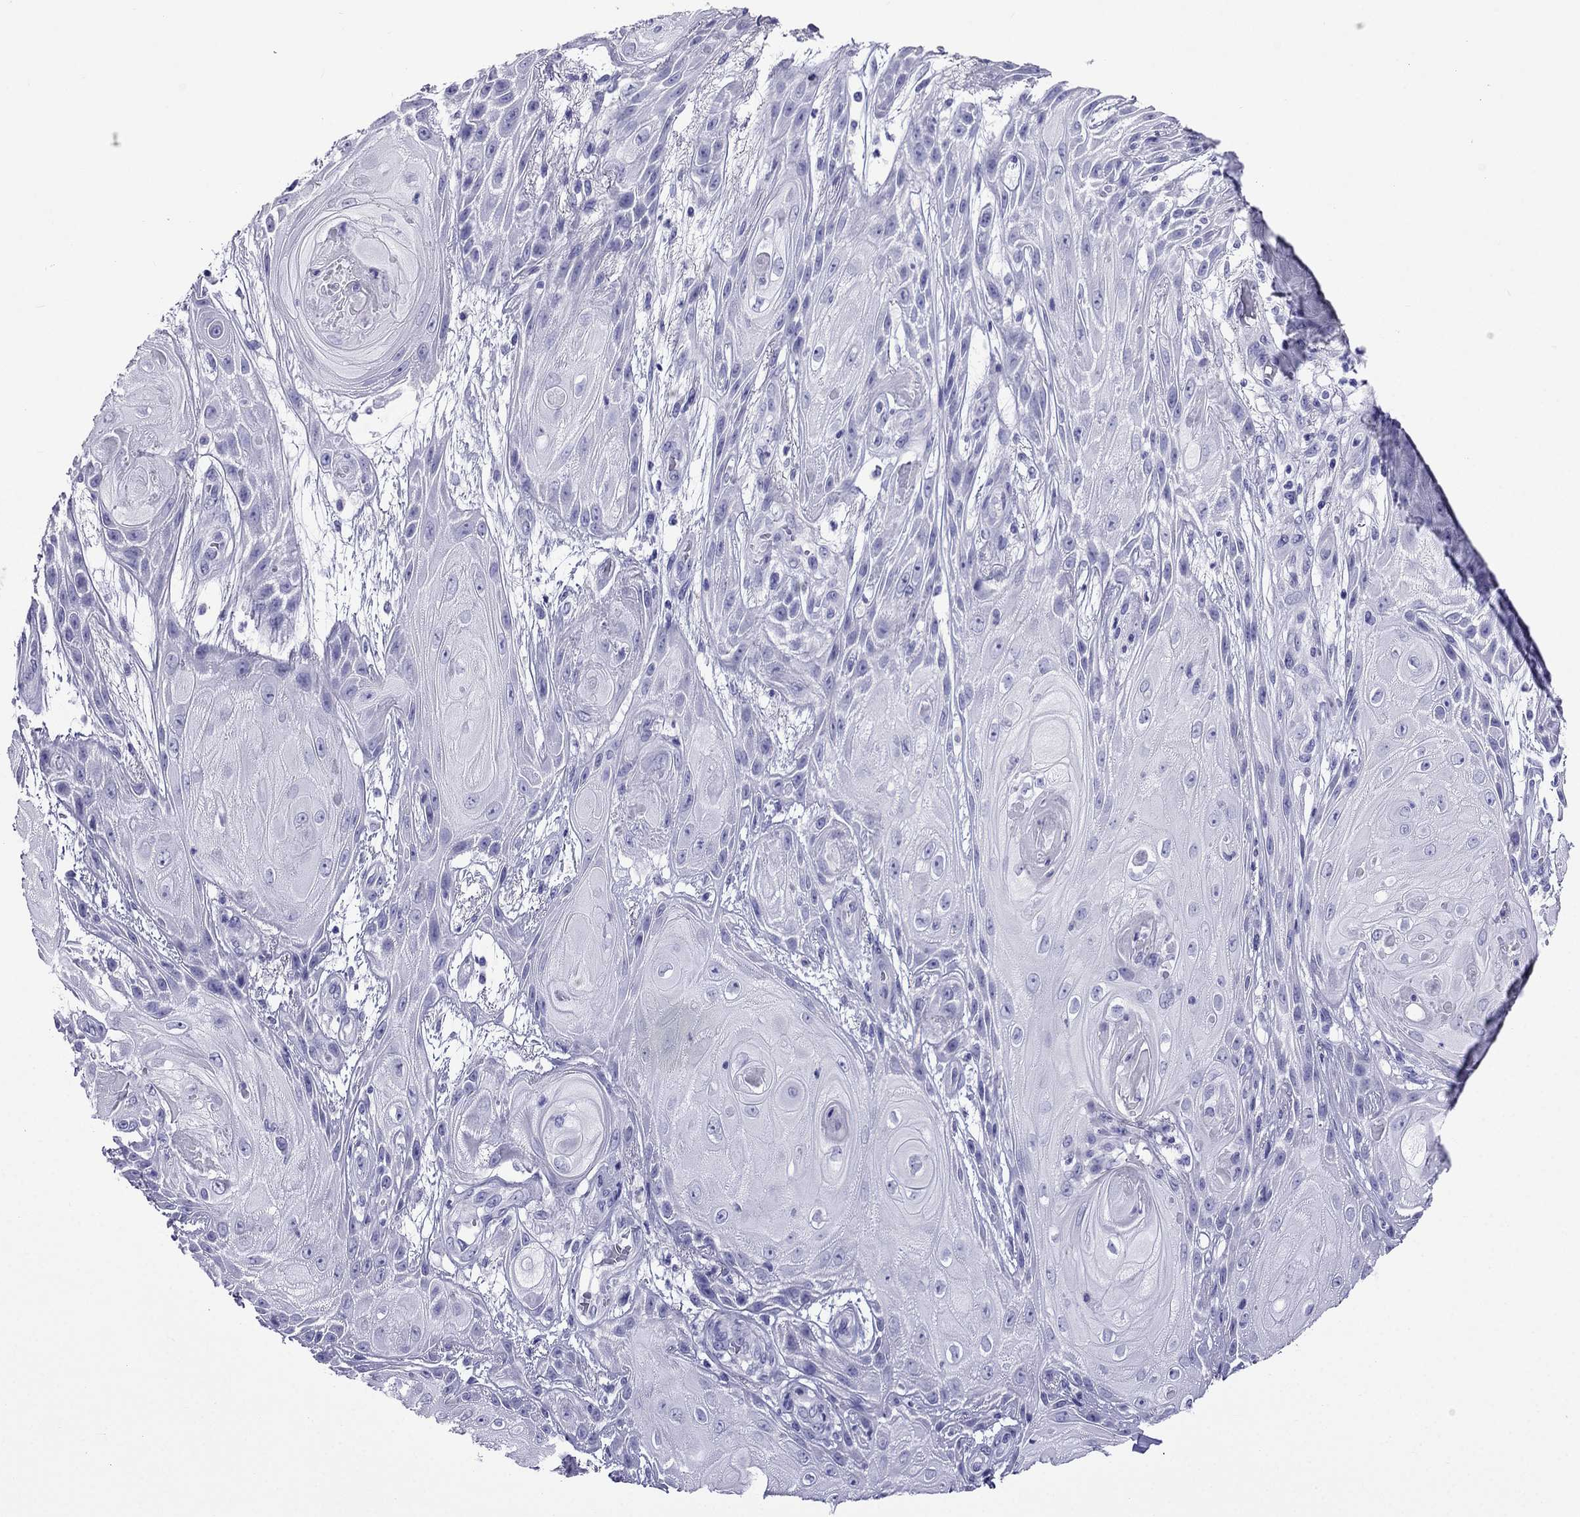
{"staining": {"intensity": "negative", "quantity": "none", "location": "none"}, "tissue": "skin cancer", "cell_type": "Tumor cells", "image_type": "cancer", "snomed": [{"axis": "morphology", "description": "Squamous cell carcinoma, NOS"}, {"axis": "topography", "description": "Skin"}], "caption": "The micrograph shows no staining of tumor cells in skin cancer.", "gene": "ARR3", "patient": {"sex": "male", "age": 62}}